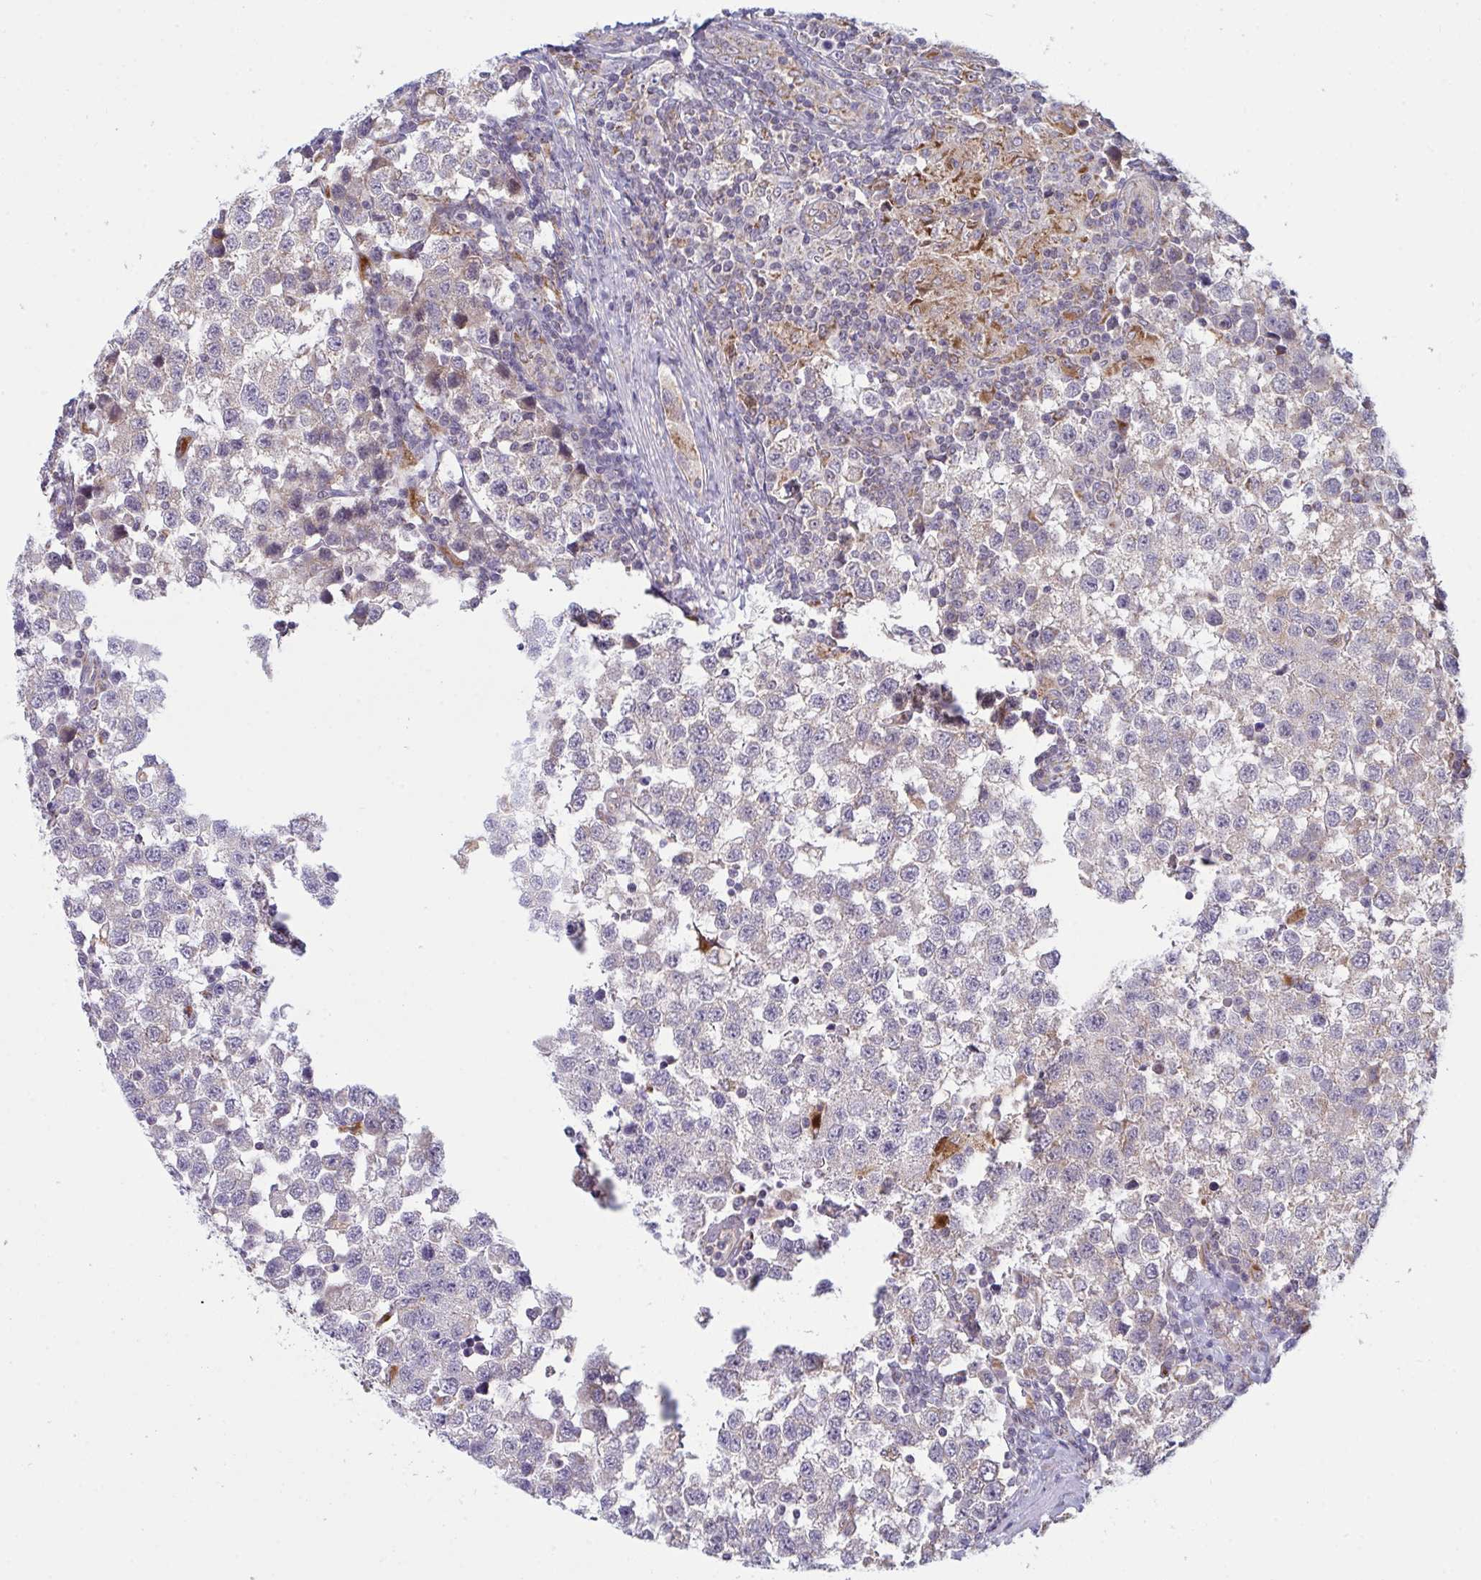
{"staining": {"intensity": "negative", "quantity": "none", "location": "none"}, "tissue": "testis cancer", "cell_type": "Tumor cells", "image_type": "cancer", "snomed": [{"axis": "morphology", "description": "Seminoma, NOS"}, {"axis": "topography", "description": "Testis"}], "caption": "Immunohistochemistry (IHC) image of human testis cancer (seminoma) stained for a protein (brown), which reveals no staining in tumor cells. The staining is performed using DAB (3,3'-diaminobenzidine) brown chromogen with nuclei counter-stained in using hematoxylin.", "gene": "XAF1", "patient": {"sex": "male", "age": 34}}